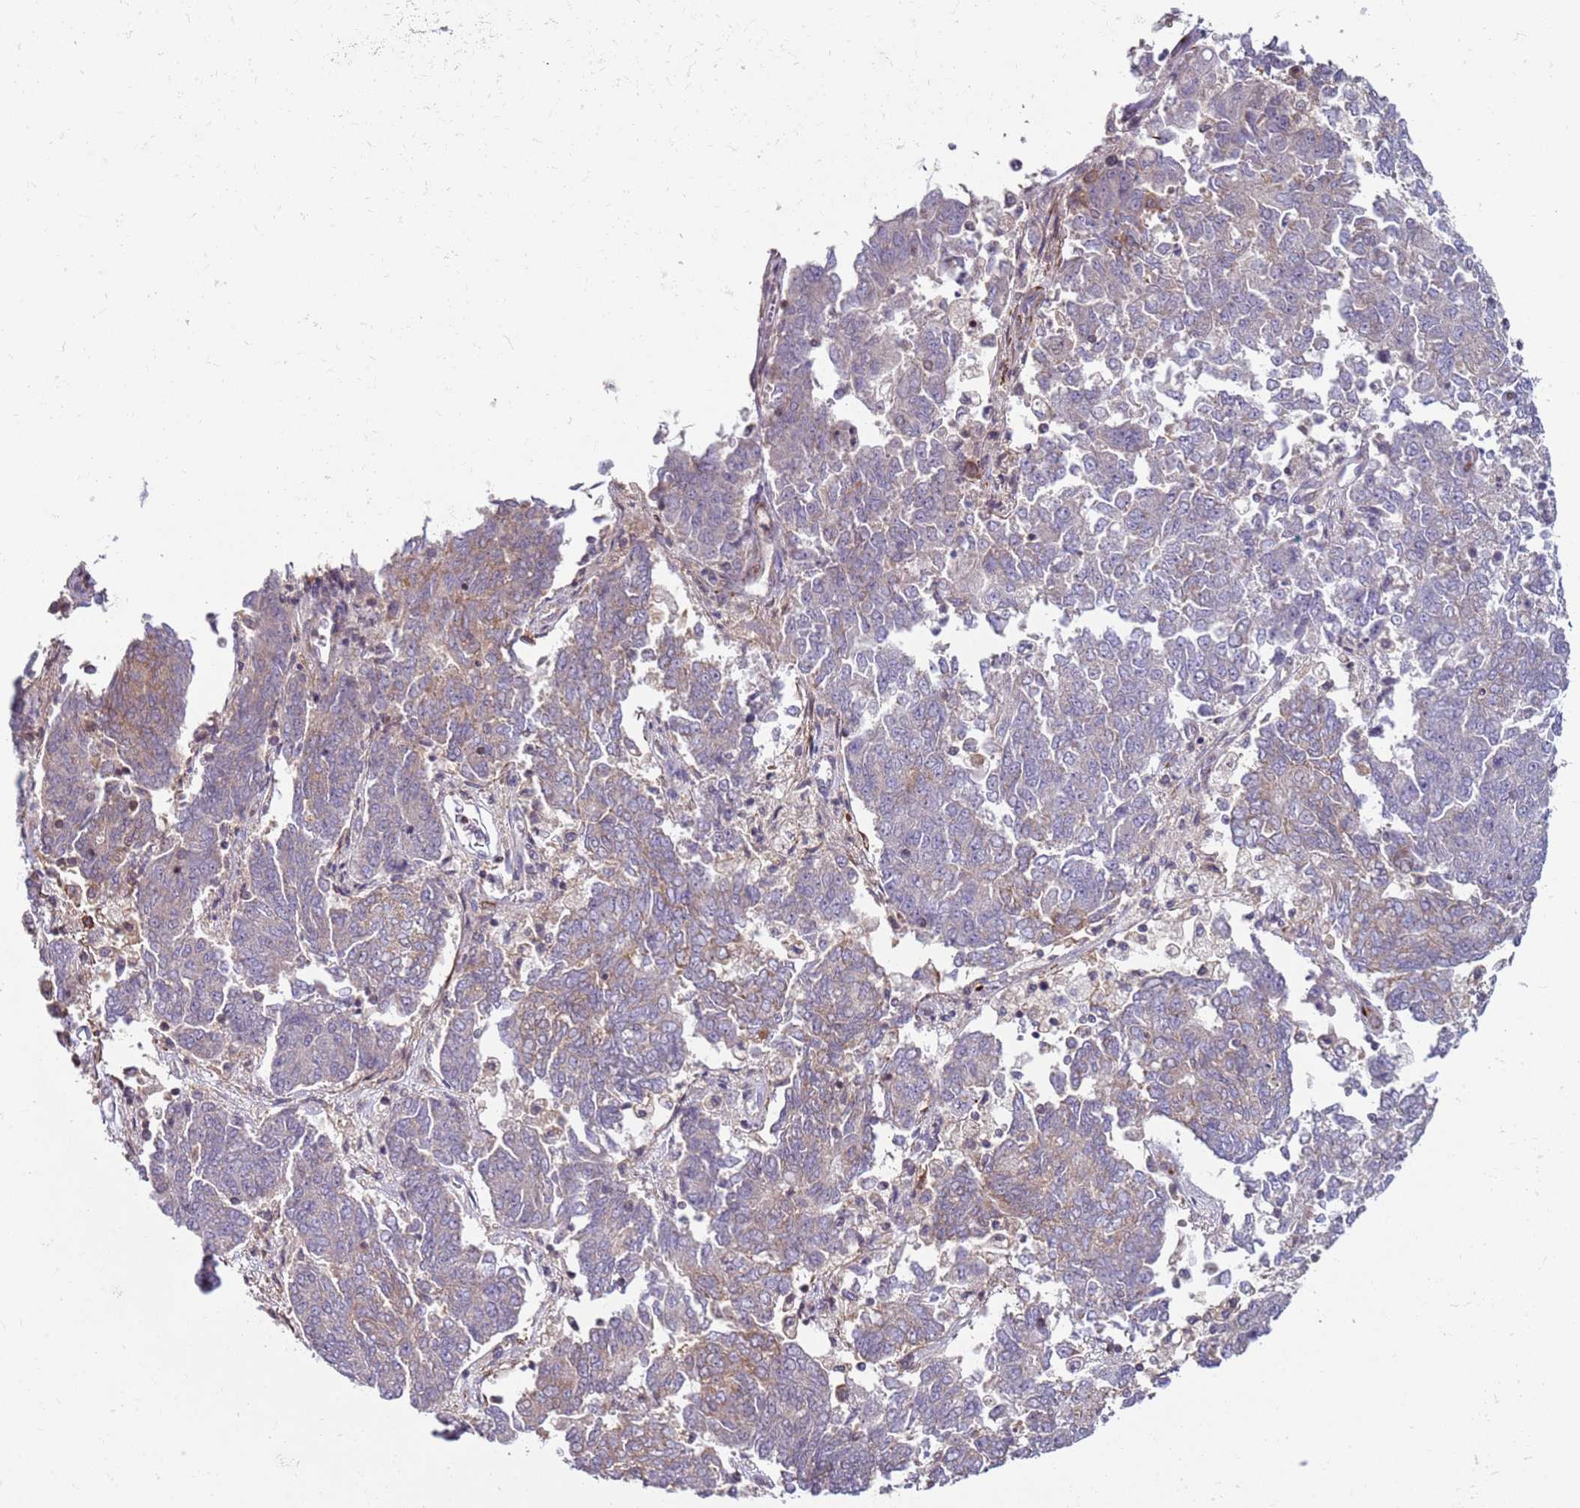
{"staining": {"intensity": "weak", "quantity": "<25%", "location": "cytoplasmic/membranous"}, "tissue": "endometrial cancer", "cell_type": "Tumor cells", "image_type": "cancer", "snomed": [{"axis": "morphology", "description": "Adenocarcinoma, NOS"}, {"axis": "topography", "description": "Endometrium"}], "caption": "Endometrial adenocarcinoma was stained to show a protein in brown. There is no significant positivity in tumor cells.", "gene": "SNAPC4", "patient": {"sex": "female", "age": 80}}